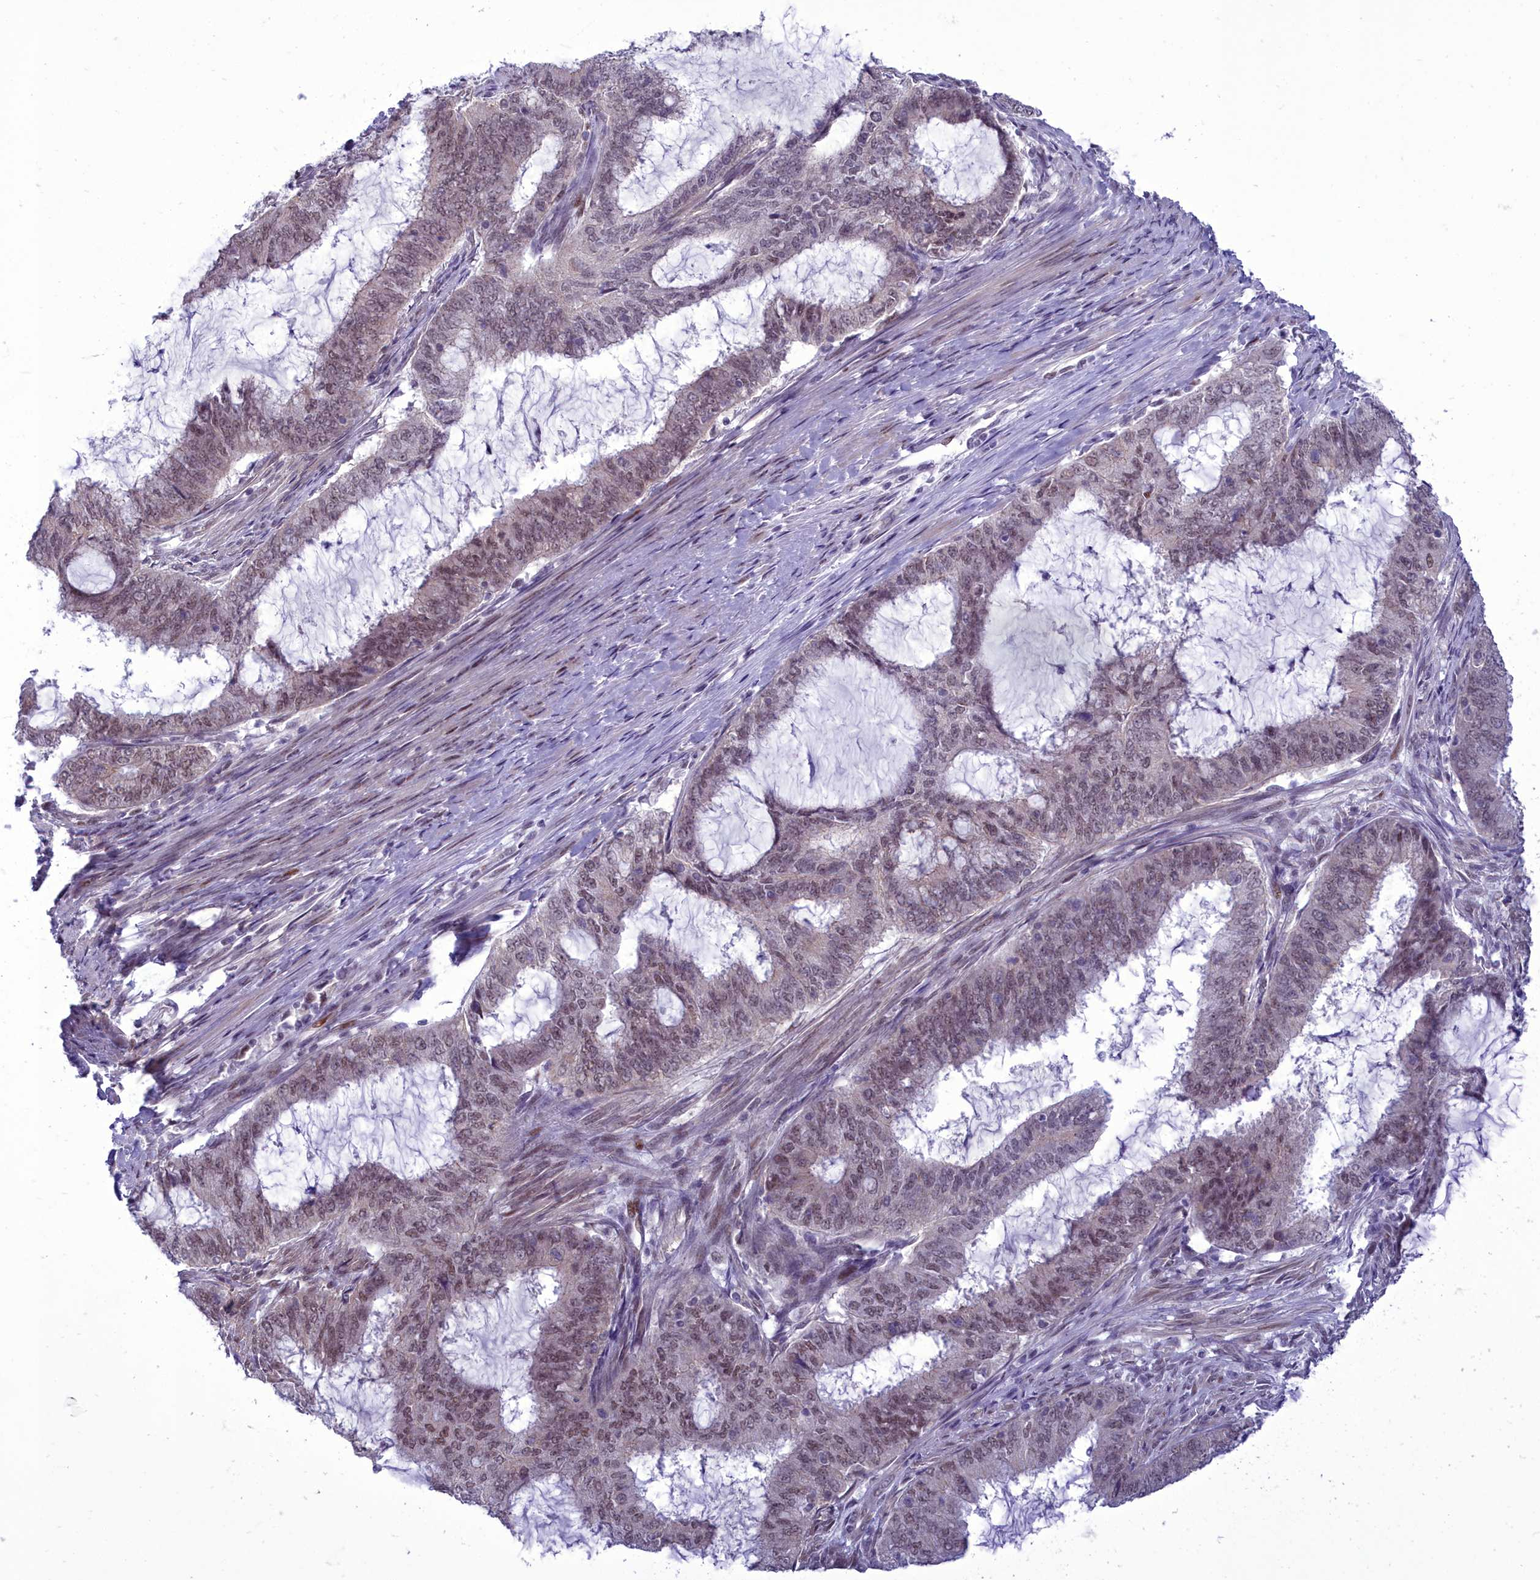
{"staining": {"intensity": "weak", "quantity": ">75%", "location": "nuclear"}, "tissue": "endometrial cancer", "cell_type": "Tumor cells", "image_type": "cancer", "snomed": [{"axis": "morphology", "description": "Adenocarcinoma, NOS"}, {"axis": "topography", "description": "Endometrium"}], "caption": "There is low levels of weak nuclear positivity in tumor cells of endometrial cancer, as demonstrated by immunohistochemical staining (brown color).", "gene": "CEACAM19", "patient": {"sex": "female", "age": 51}}